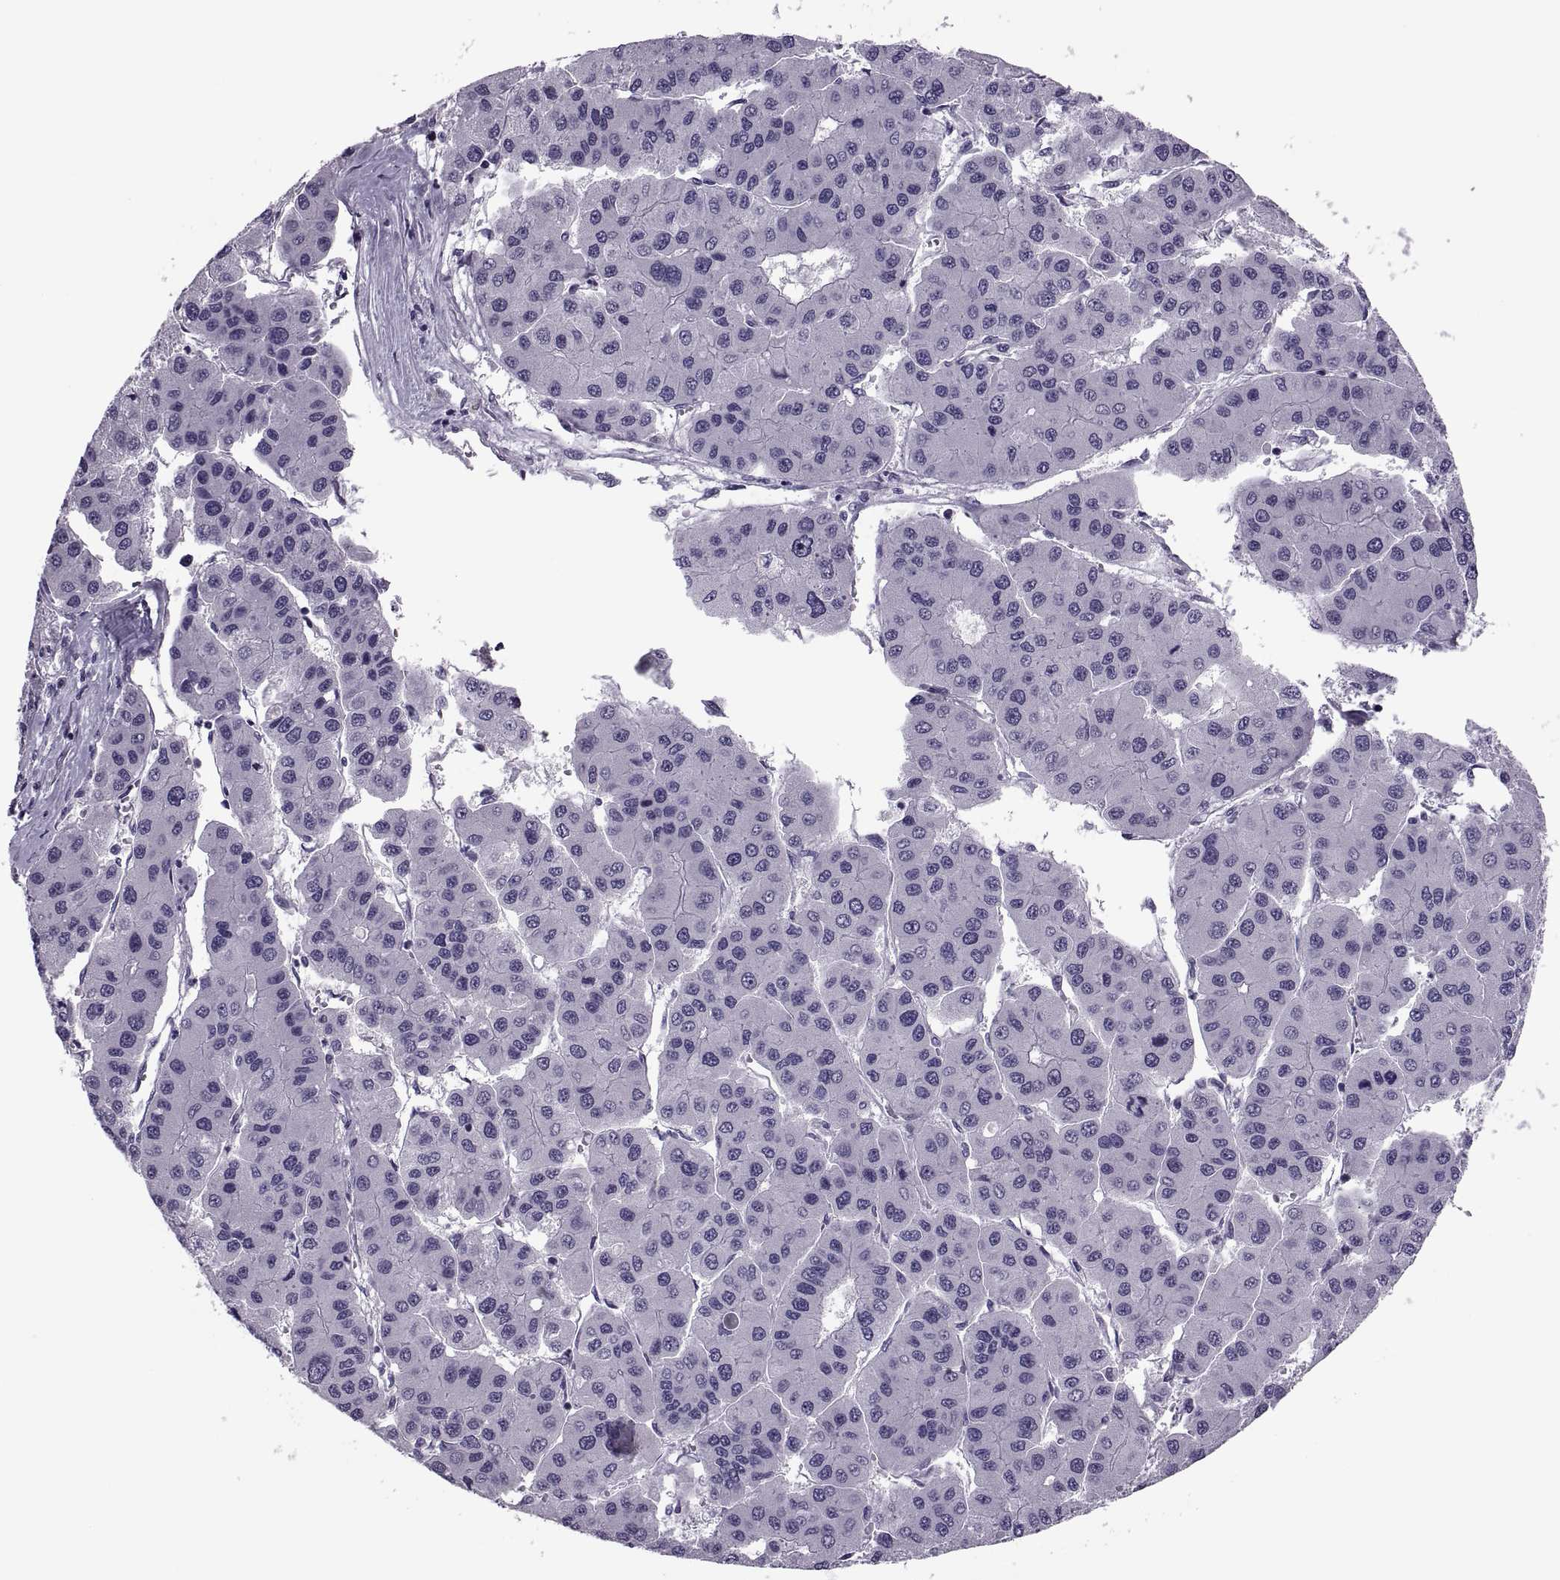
{"staining": {"intensity": "negative", "quantity": "none", "location": "none"}, "tissue": "liver cancer", "cell_type": "Tumor cells", "image_type": "cancer", "snomed": [{"axis": "morphology", "description": "Carcinoma, Hepatocellular, NOS"}, {"axis": "topography", "description": "Liver"}], "caption": "This is a photomicrograph of immunohistochemistry (IHC) staining of liver hepatocellular carcinoma, which shows no positivity in tumor cells.", "gene": "SYNGR4", "patient": {"sex": "male", "age": 73}}